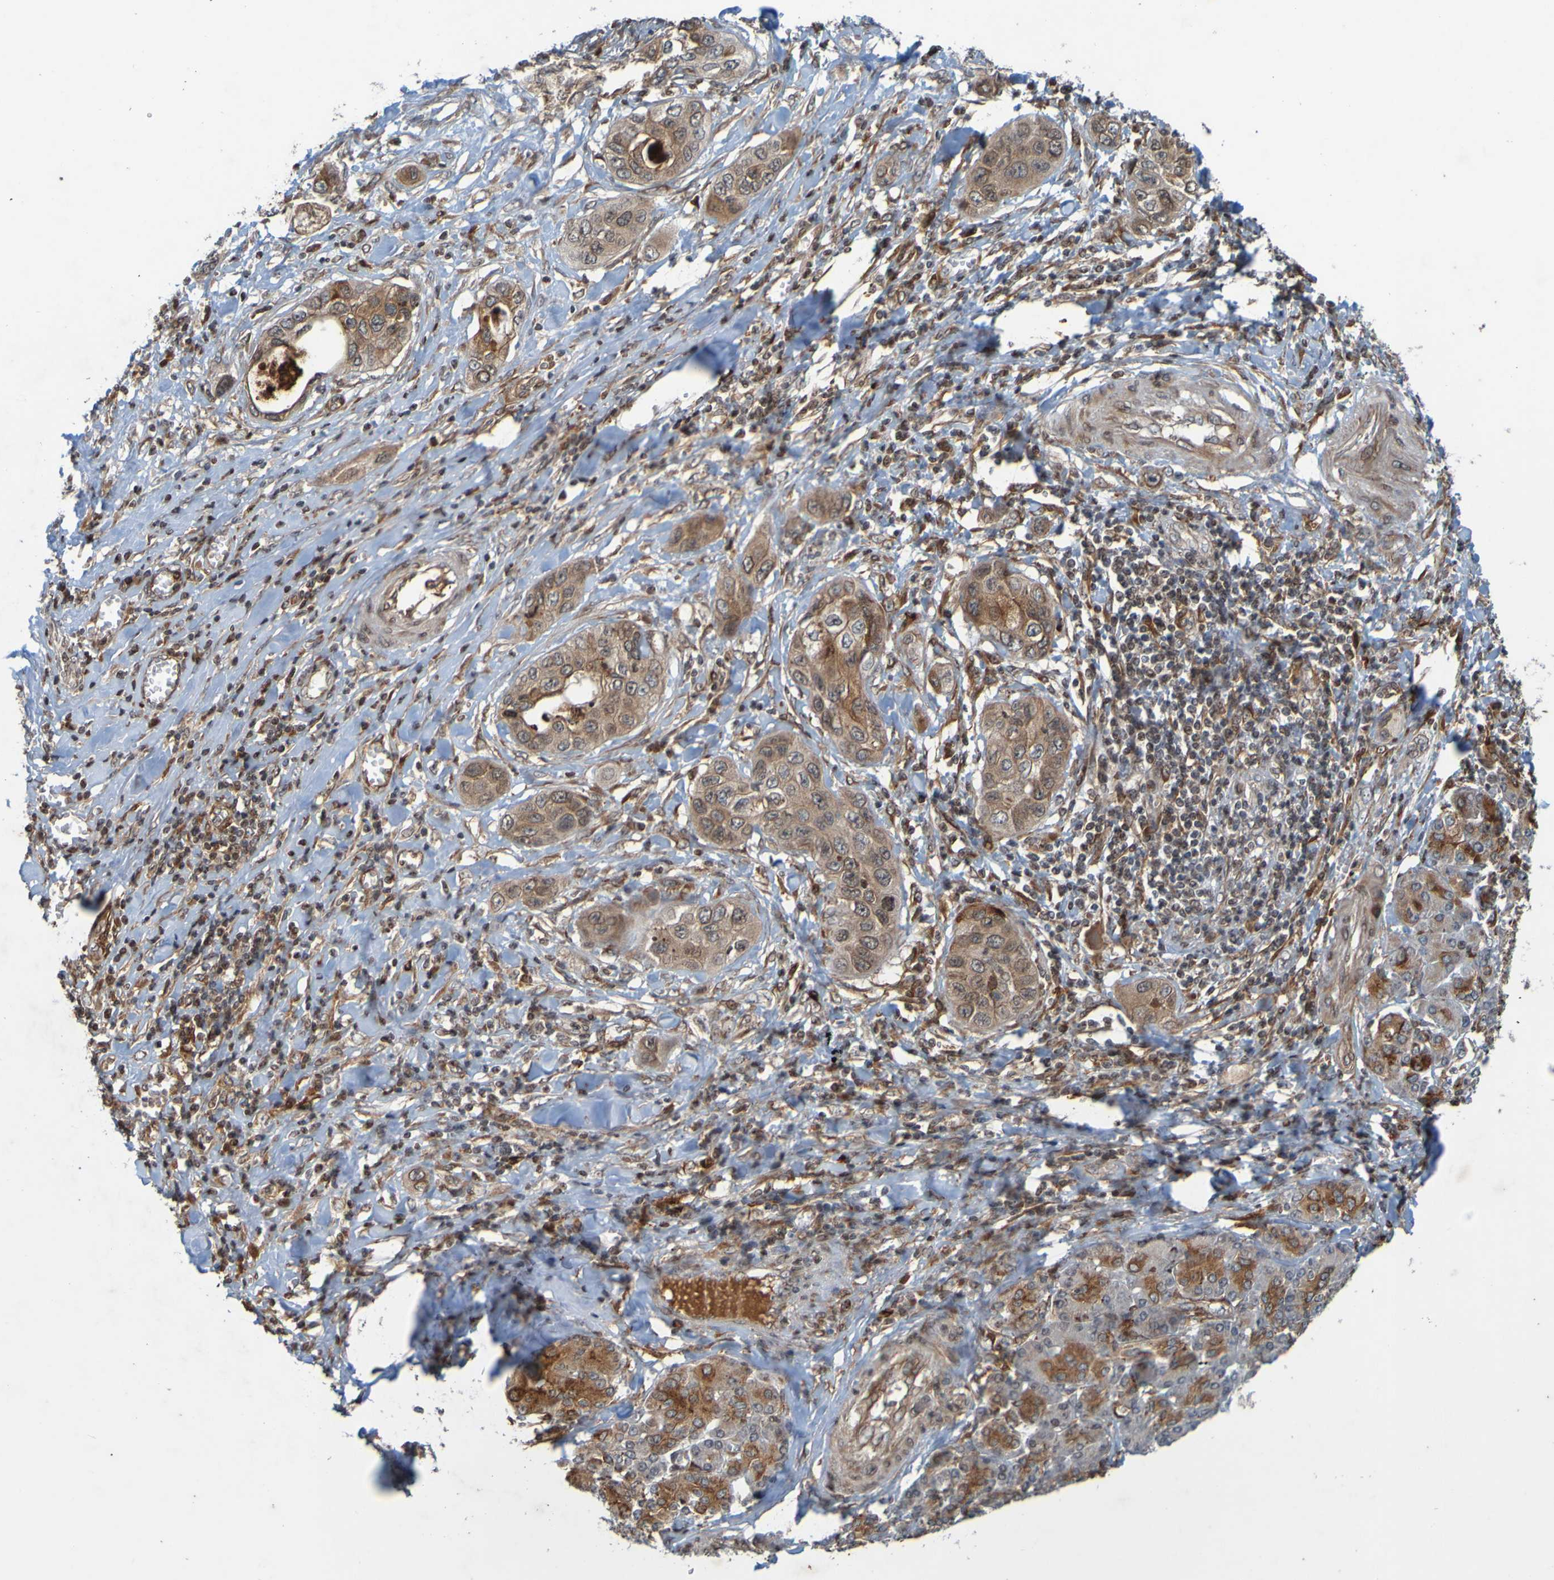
{"staining": {"intensity": "moderate", "quantity": ">75%", "location": "cytoplasmic/membranous"}, "tissue": "pancreatic cancer", "cell_type": "Tumor cells", "image_type": "cancer", "snomed": [{"axis": "morphology", "description": "Adenocarcinoma, NOS"}, {"axis": "topography", "description": "Pancreas"}], "caption": "Protein expression by IHC shows moderate cytoplasmic/membranous staining in approximately >75% of tumor cells in pancreatic adenocarcinoma.", "gene": "GUCY1A1", "patient": {"sex": "female", "age": 70}}